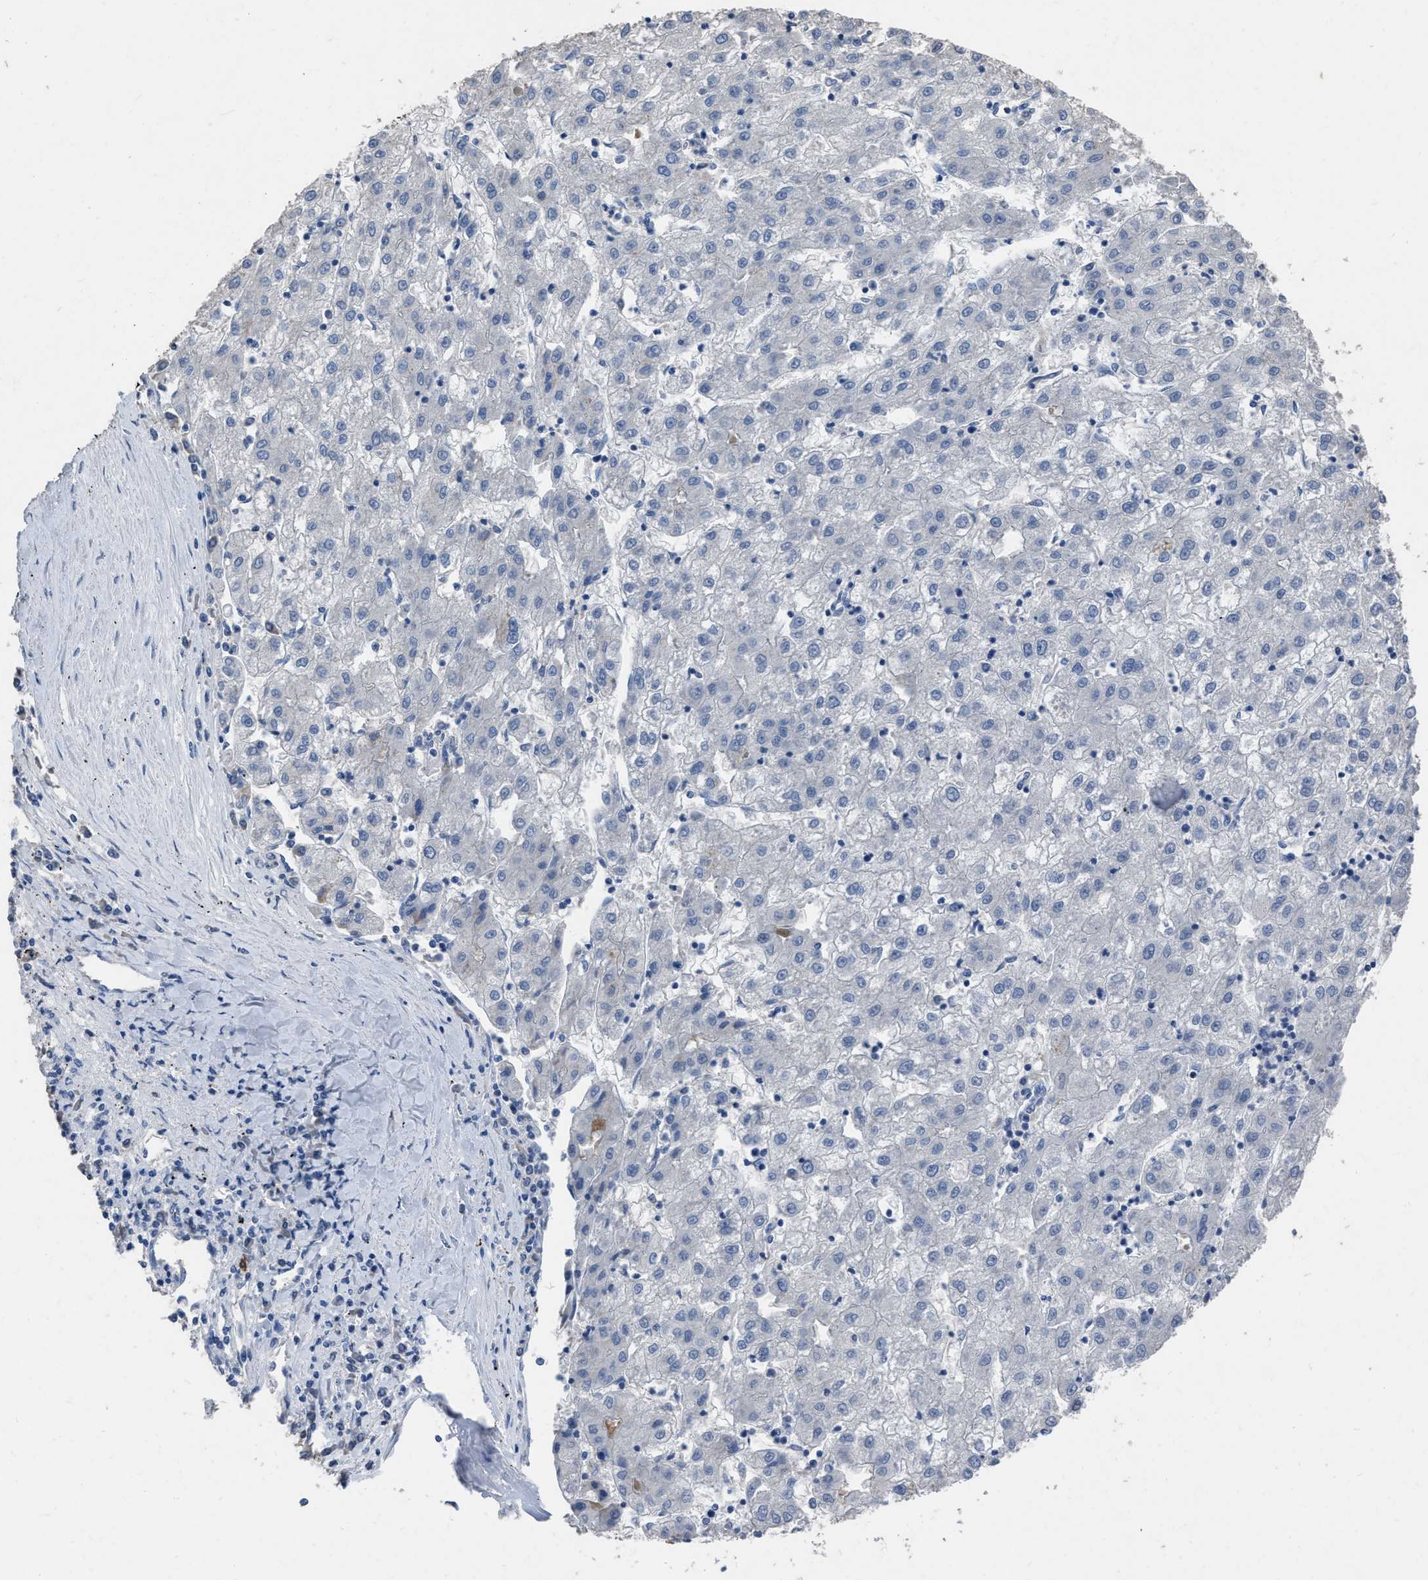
{"staining": {"intensity": "negative", "quantity": "none", "location": "none"}, "tissue": "liver cancer", "cell_type": "Tumor cells", "image_type": "cancer", "snomed": [{"axis": "morphology", "description": "Carcinoma, Hepatocellular, NOS"}, {"axis": "topography", "description": "Liver"}], "caption": "An image of liver hepatocellular carcinoma stained for a protein exhibits no brown staining in tumor cells.", "gene": "HABP2", "patient": {"sex": "male", "age": 72}}